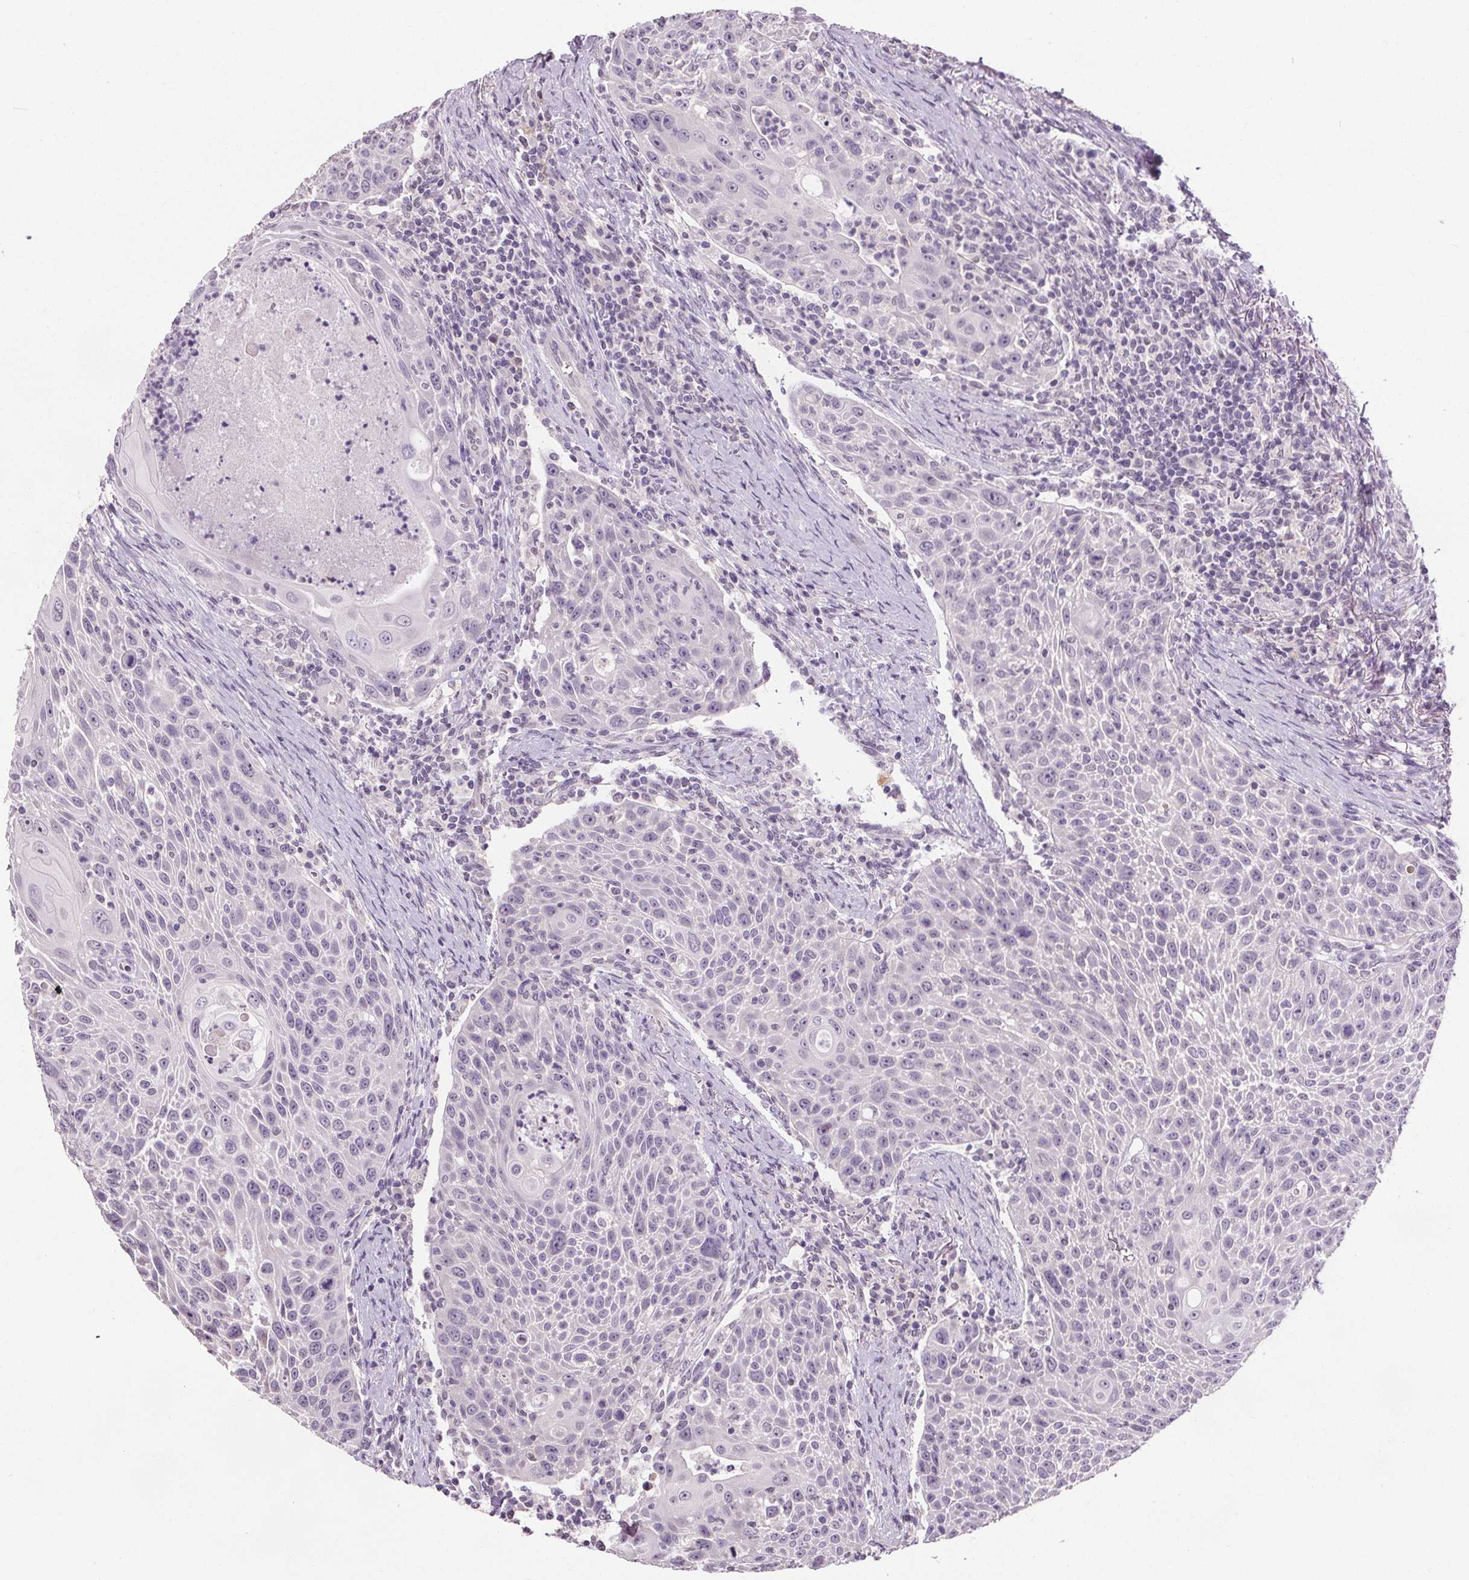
{"staining": {"intensity": "negative", "quantity": "none", "location": "none"}, "tissue": "head and neck cancer", "cell_type": "Tumor cells", "image_type": "cancer", "snomed": [{"axis": "morphology", "description": "Squamous cell carcinoma, NOS"}, {"axis": "topography", "description": "Head-Neck"}], "caption": "High magnification brightfield microscopy of head and neck squamous cell carcinoma stained with DAB (brown) and counterstained with hematoxylin (blue): tumor cells show no significant positivity. Nuclei are stained in blue.", "gene": "SLC2A9", "patient": {"sex": "male", "age": 69}}